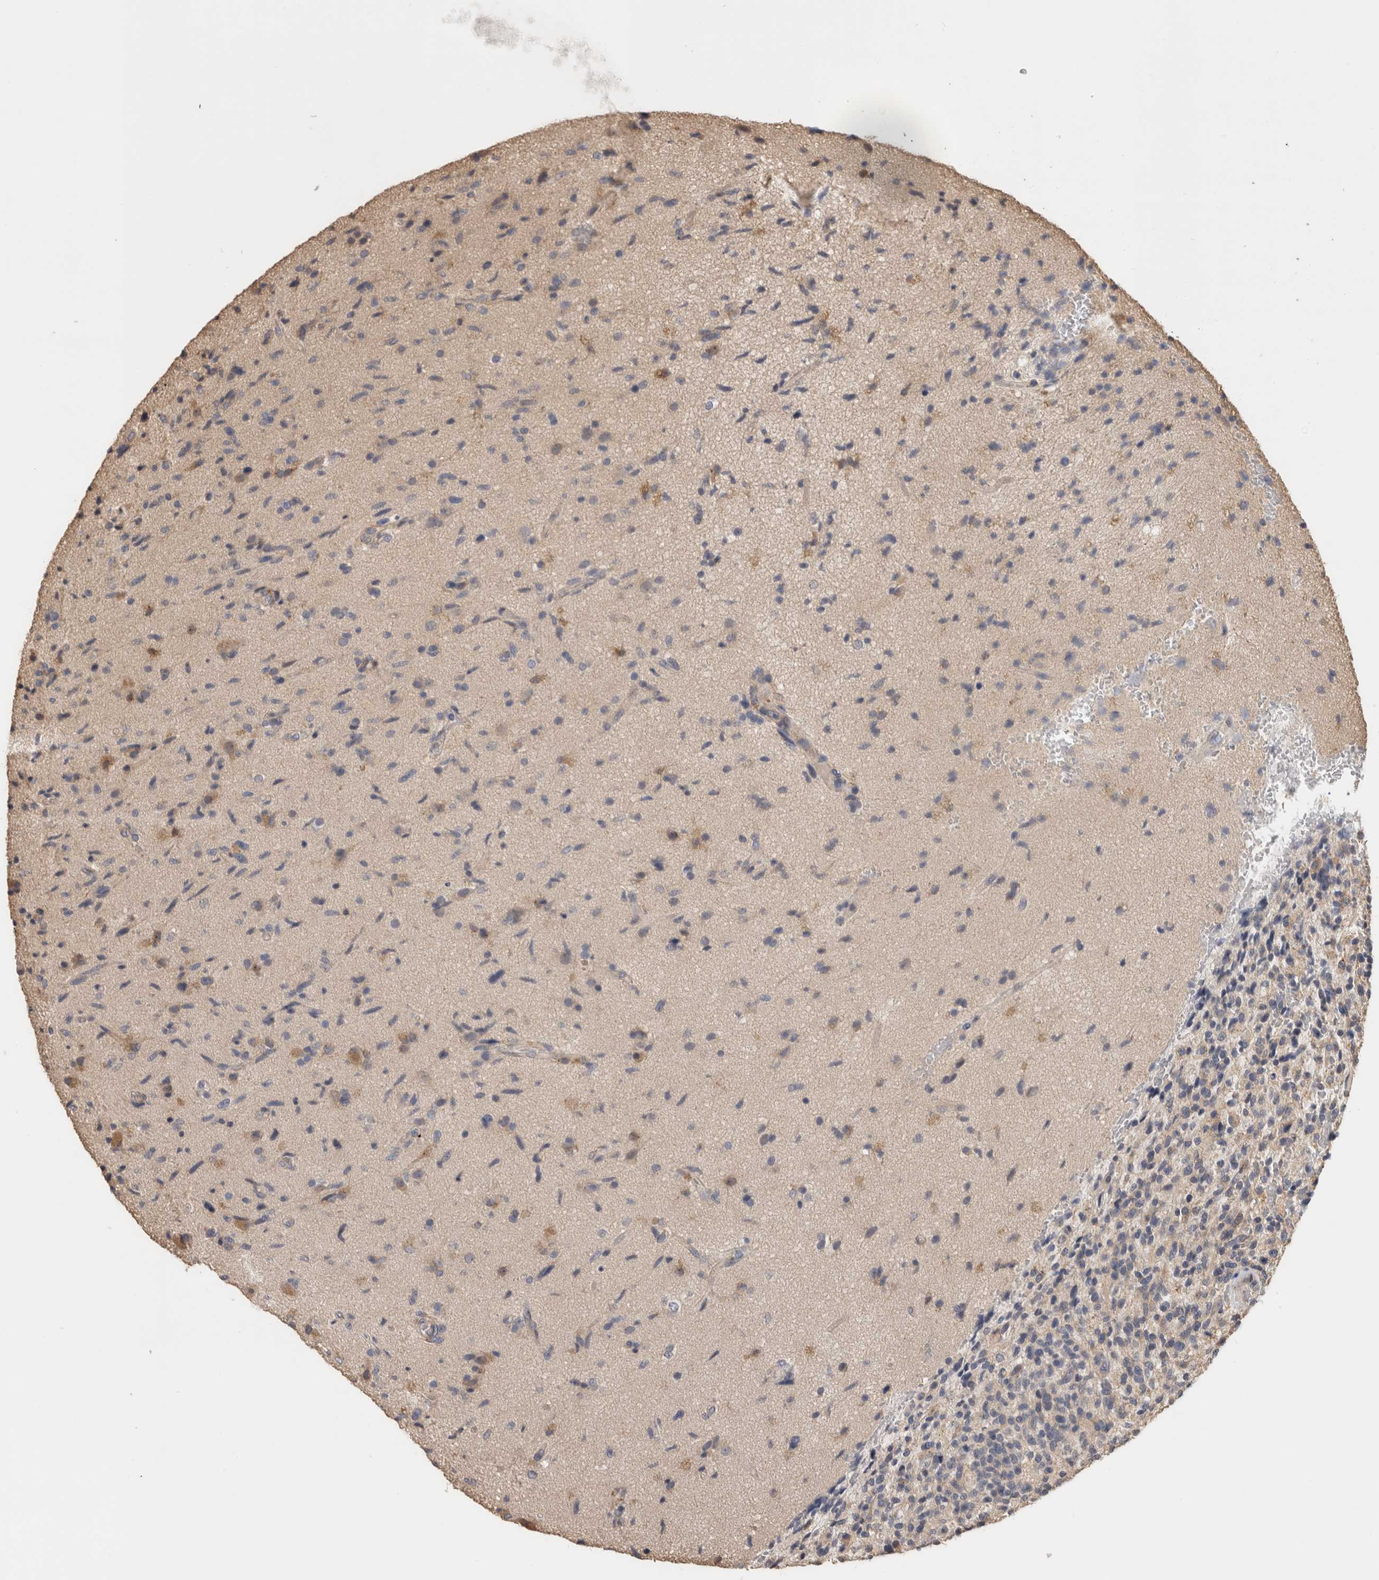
{"staining": {"intensity": "weak", "quantity": "<25%", "location": "cytoplasmic/membranous"}, "tissue": "glioma", "cell_type": "Tumor cells", "image_type": "cancer", "snomed": [{"axis": "morphology", "description": "Glioma, malignant, High grade"}, {"axis": "topography", "description": "Brain"}], "caption": "Tumor cells show no significant staining in malignant high-grade glioma. (IHC, brightfield microscopy, high magnification).", "gene": "CLIP1", "patient": {"sex": "male", "age": 72}}